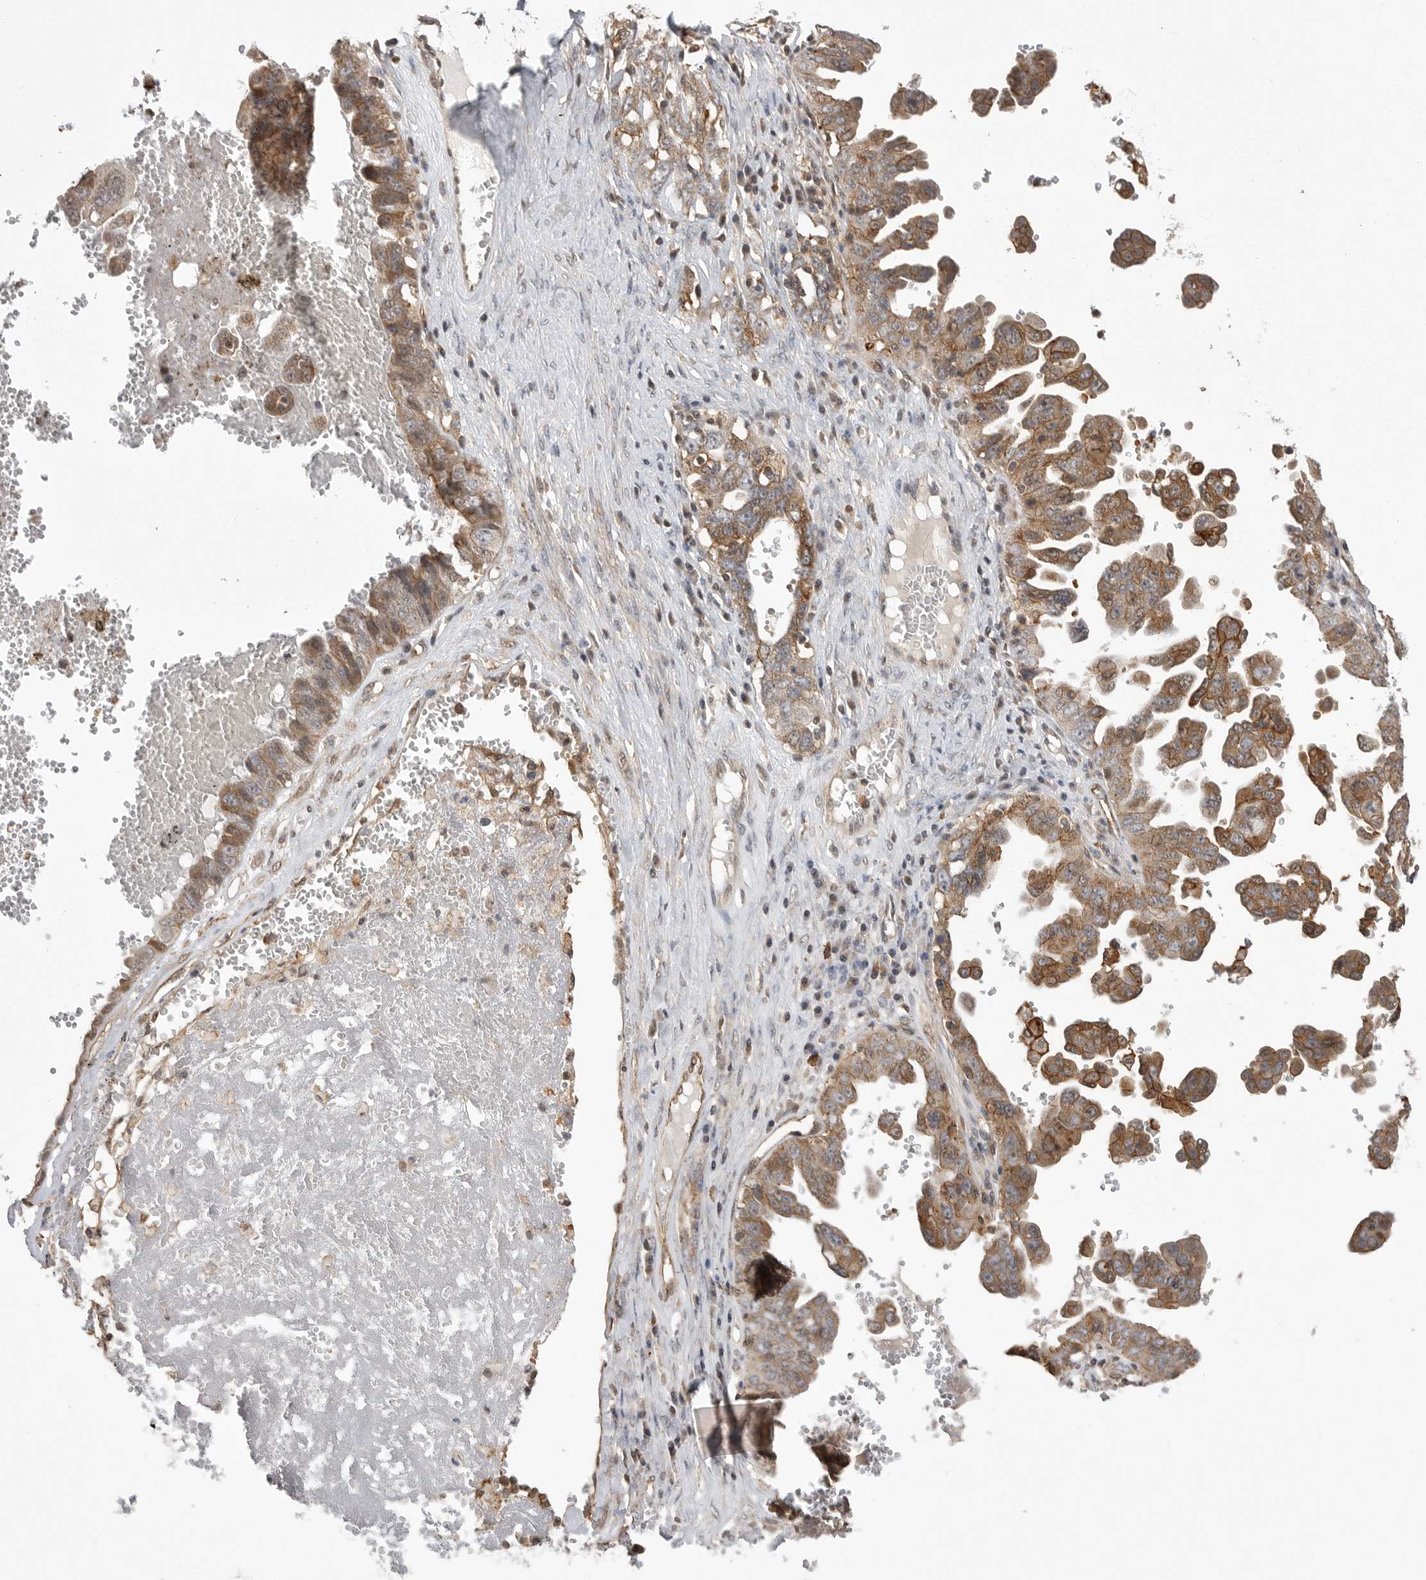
{"staining": {"intensity": "moderate", "quantity": ">75%", "location": "cytoplasmic/membranous"}, "tissue": "ovarian cancer", "cell_type": "Tumor cells", "image_type": "cancer", "snomed": [{"axis": "morphology", "description": "Carcinoma, endometroid"}, {"axis": "topography", "description": "Ovary"}], "caption": "IHC (DAB (3,3'-diaminobenzidine)) staining of human ovarian cancer reveals moderate cytoplasmic/membranous protein expression in approximately >75% of tumor cells. (IHC, brightfield microscopy, high magnification).", "gene": "NECTIN1", "patient": {"sex": "female", "age": 62}}